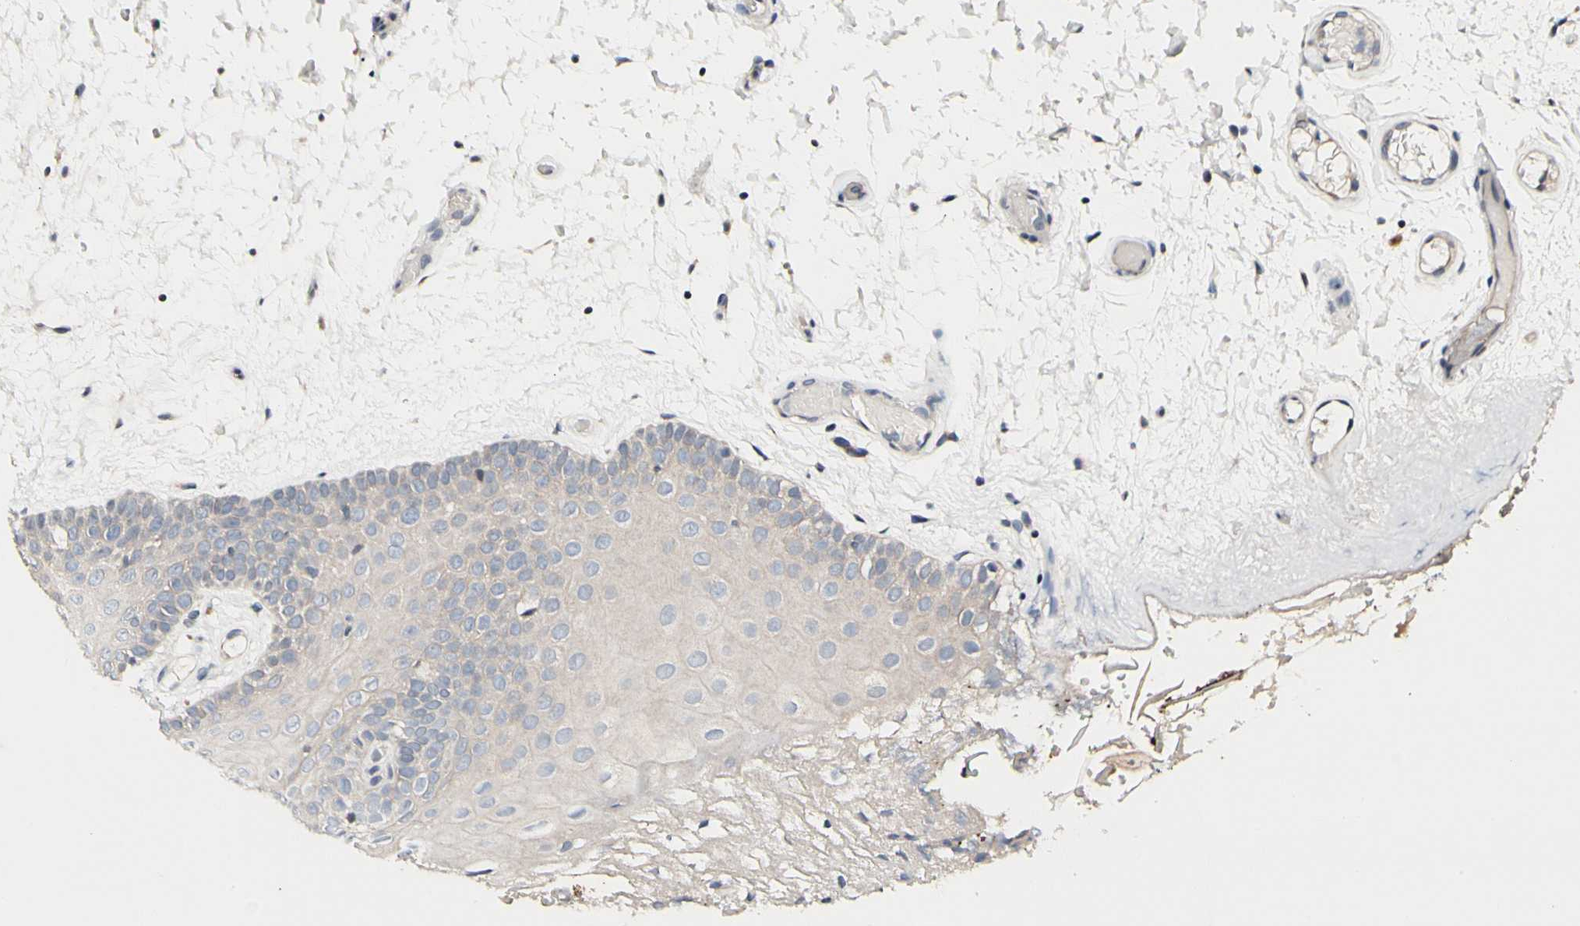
{"staining": {"intensity": "weak", "quantity": "25%-75%", "location": "cytoplasmic/membranous"}, "tissue": "oral mucosa", "cell_type": "Squamous epithelial cells", "image_type": "normal", "snomed": [{"axis": "morphology", "description": "Normal tissue, NOS"}, {"axis": "morphology", "description": "Squamous cell carcinoma, NOS"}, {"axis": "topography", "description": "Skeletal muscle"}, {"axis": "topography", "description": "Oral tissue"}, {"axis": "topography", "description": "Head-Neck"}], "caption": "High-power microscopy captured an immunohistochemistry (IHC) micrograph of benign oral mucosa, revealing weak cytoplasmic/membranous expression in about 25%-75% of squamous epithelial cells.", "gene": "SOX30", "patient": {"sex": "male", "age": 71}}